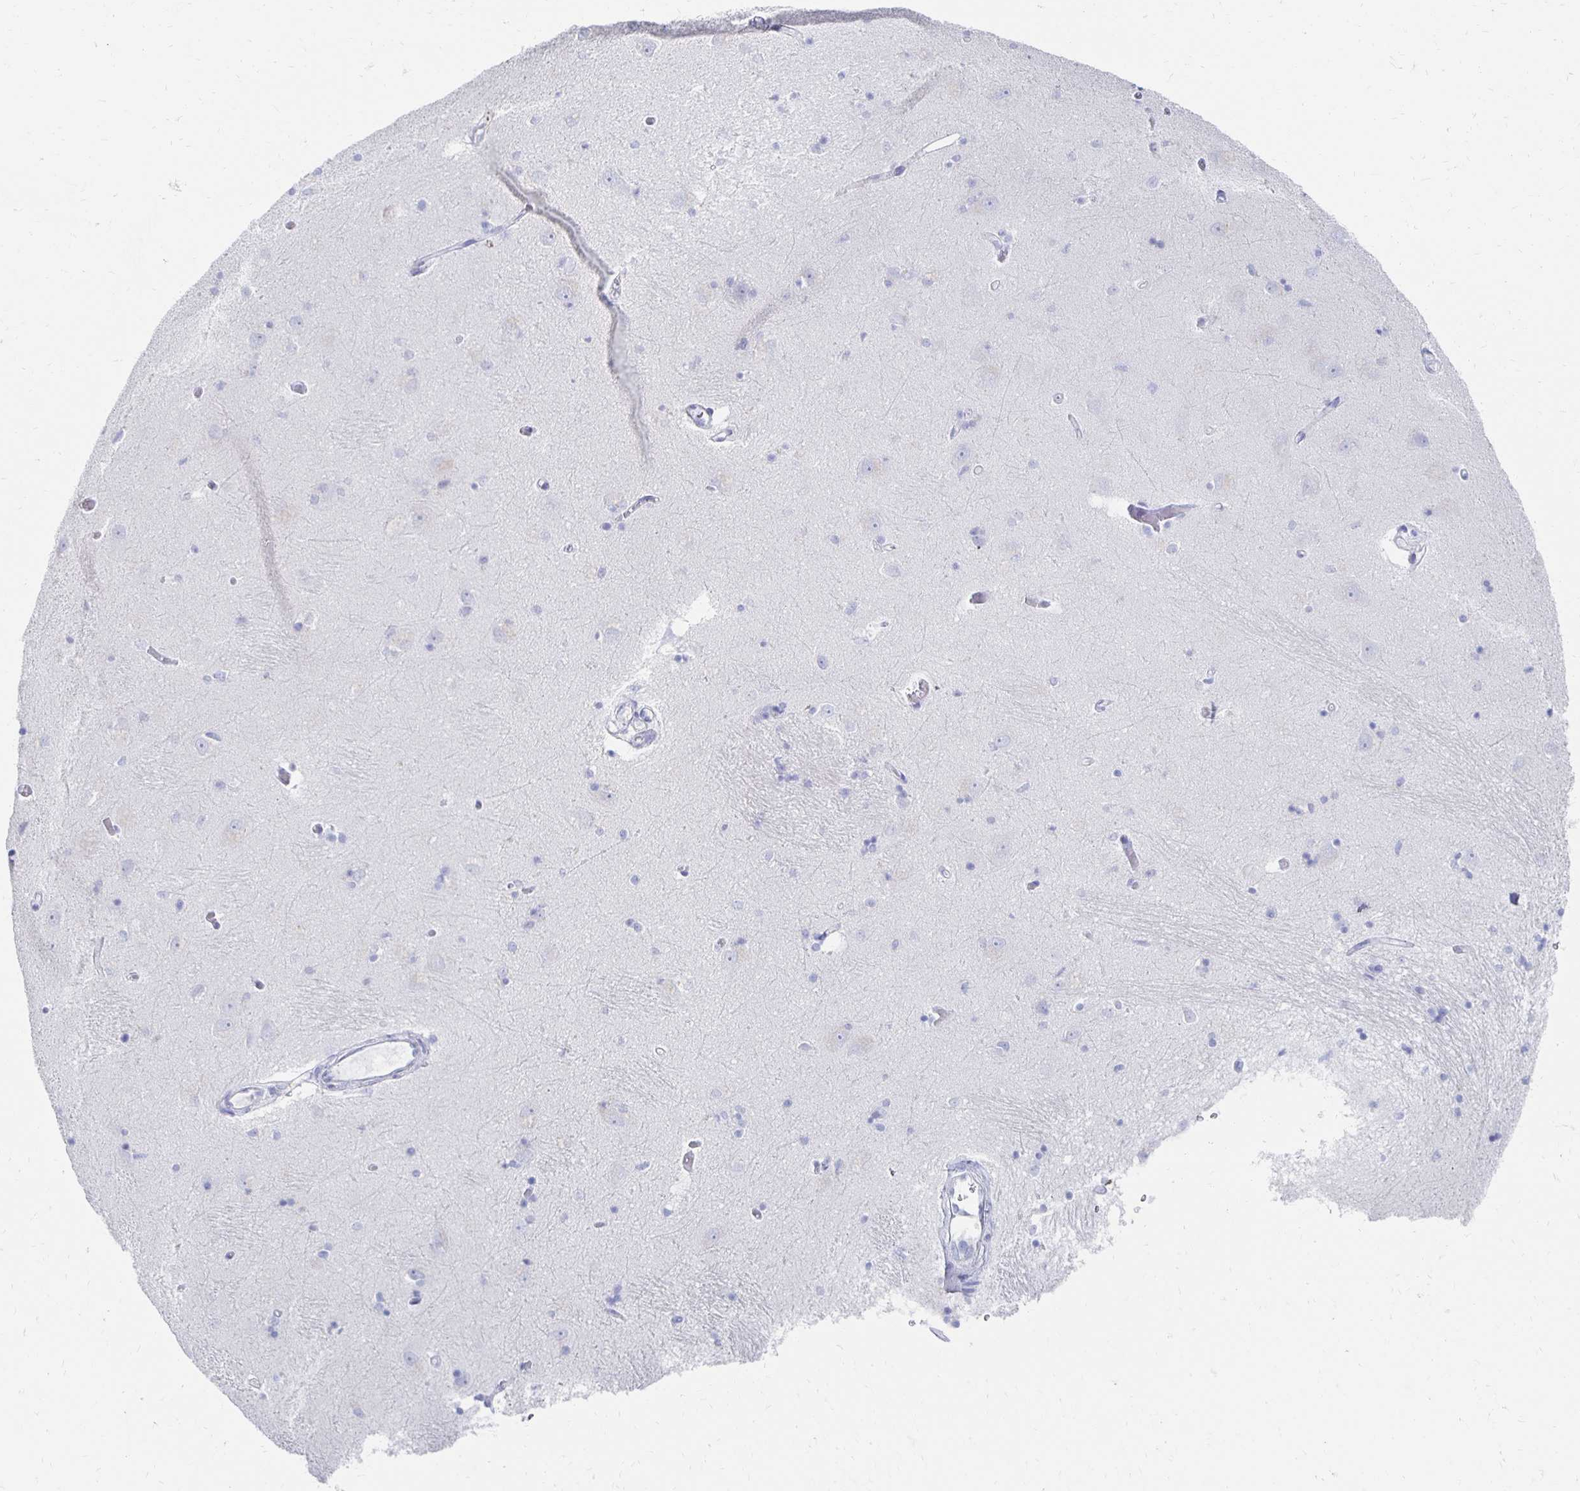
{"staining": {"intensity": "negative", "quantity": "none", "location": "none"}, "tissue": "caudate", "cell_type": "Glial cells", "image_type": "normal", "snomed": [{"axis": "morphology", "description": "Normal tissue, NOS"}, {"axis": "topography", "description": "Lateral ventricle wall"}, {"axis": "topography", "description": "Hippocampus"}], "caption": "Caudate was stained to show a protein in brown. There is no significant expression in glial cells. (DAB (3,3'-diaminobenzidine) immunohistochemistry (IHC) visualized using brightfield microscopy, high magnification).", "gene": "PRDM7", "patient": {"sex": "female", "age": 63}}